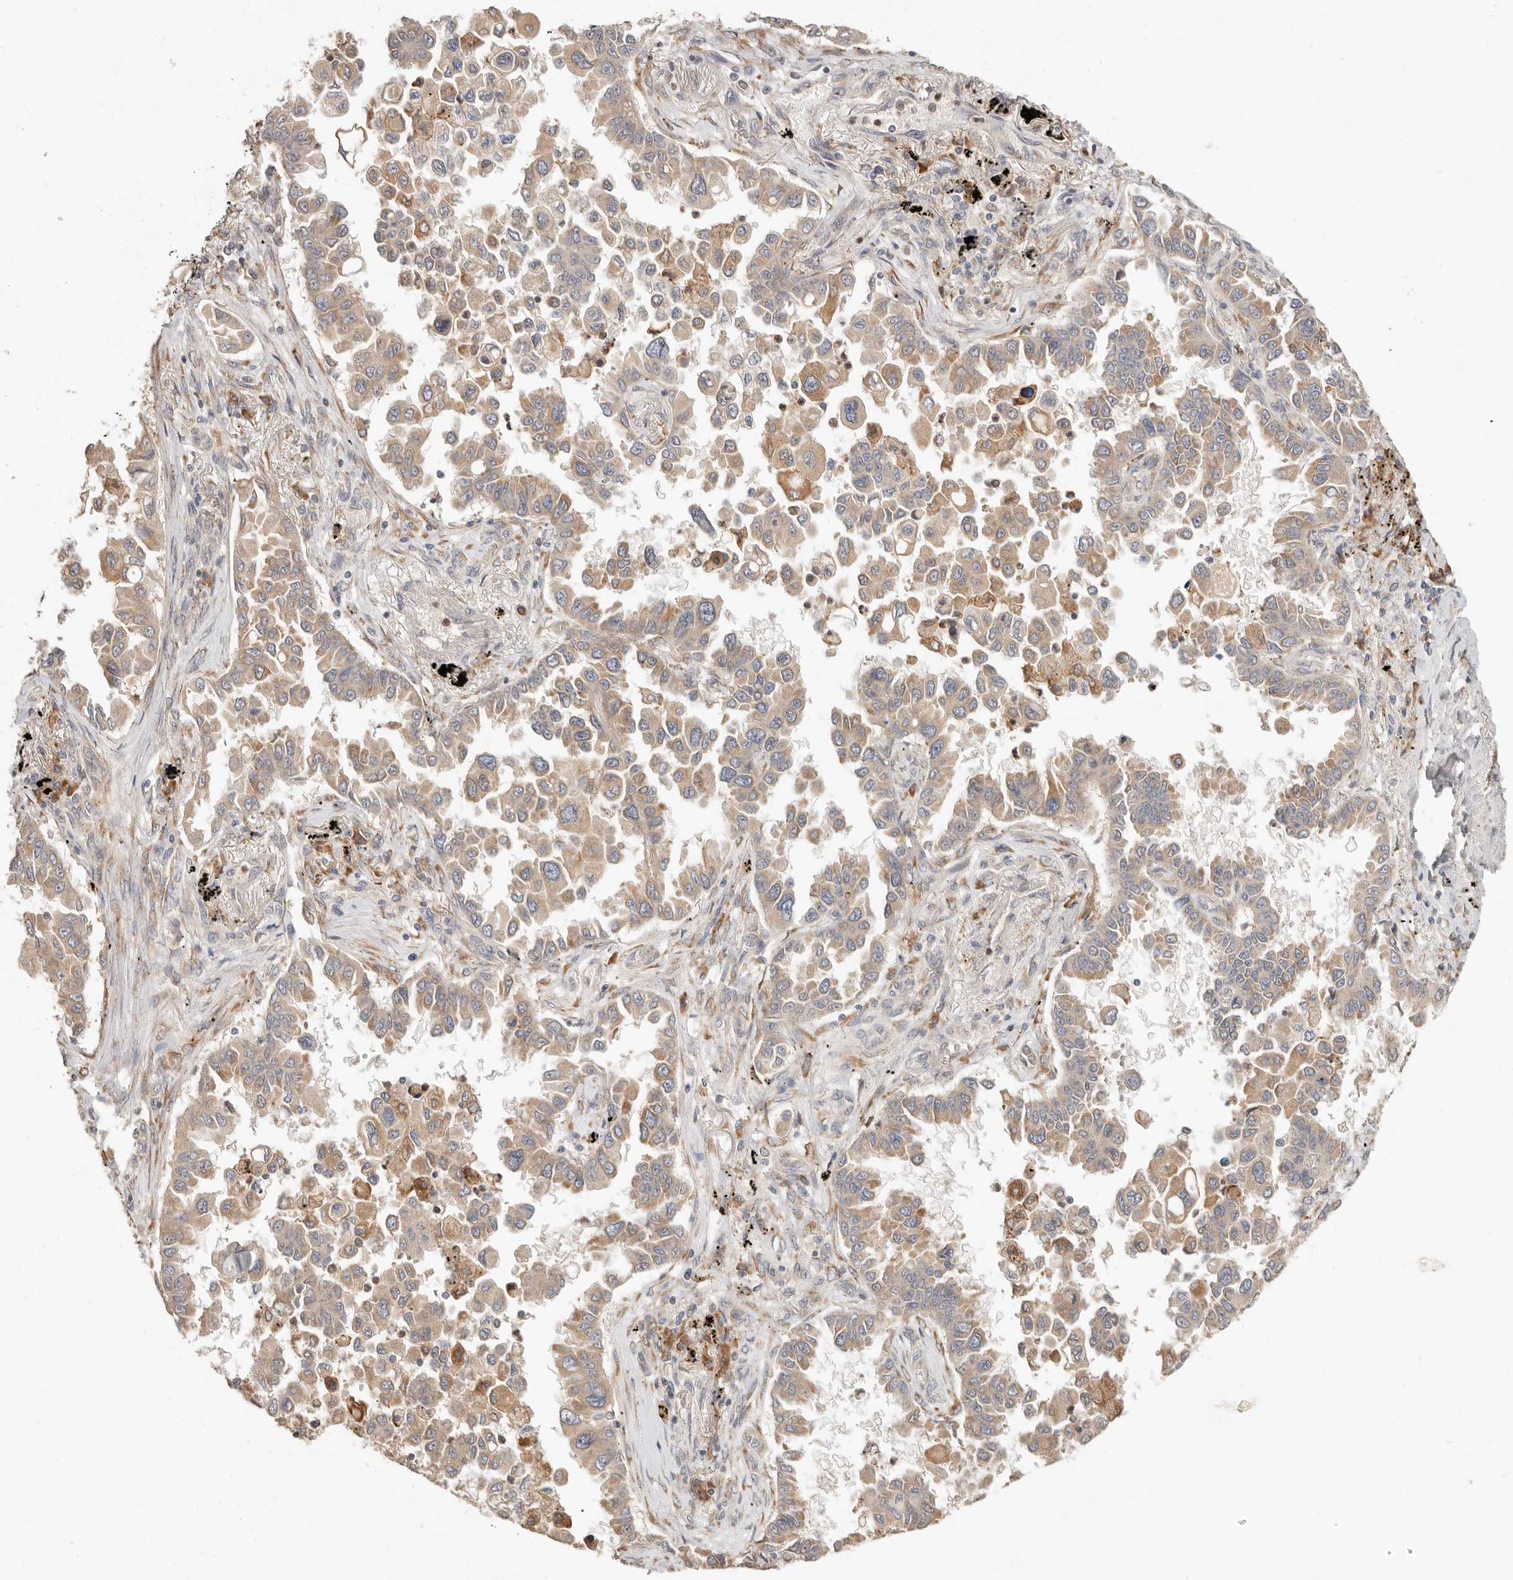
{"staining": {"intensity": "moderate", "quantity": ">75%", "location": "cytoplasmic/membranous"}, "tissue": "lung cancer", "cell_type": "Tumor cells", "image_type": "cancer", "snomed": [{"axis": "morphology", "description": "Adenocarcinoma, NOS"}, {"axis": "topography", "description": "Lung"}], "caption": "Adenocarcinoma (lung) stained for a protein reveals moderate cytoplasmic/membranous positivity in tumor cells.", "gene": "ARHGEF10L", "patient": {"sex": "female", "age": 67}}